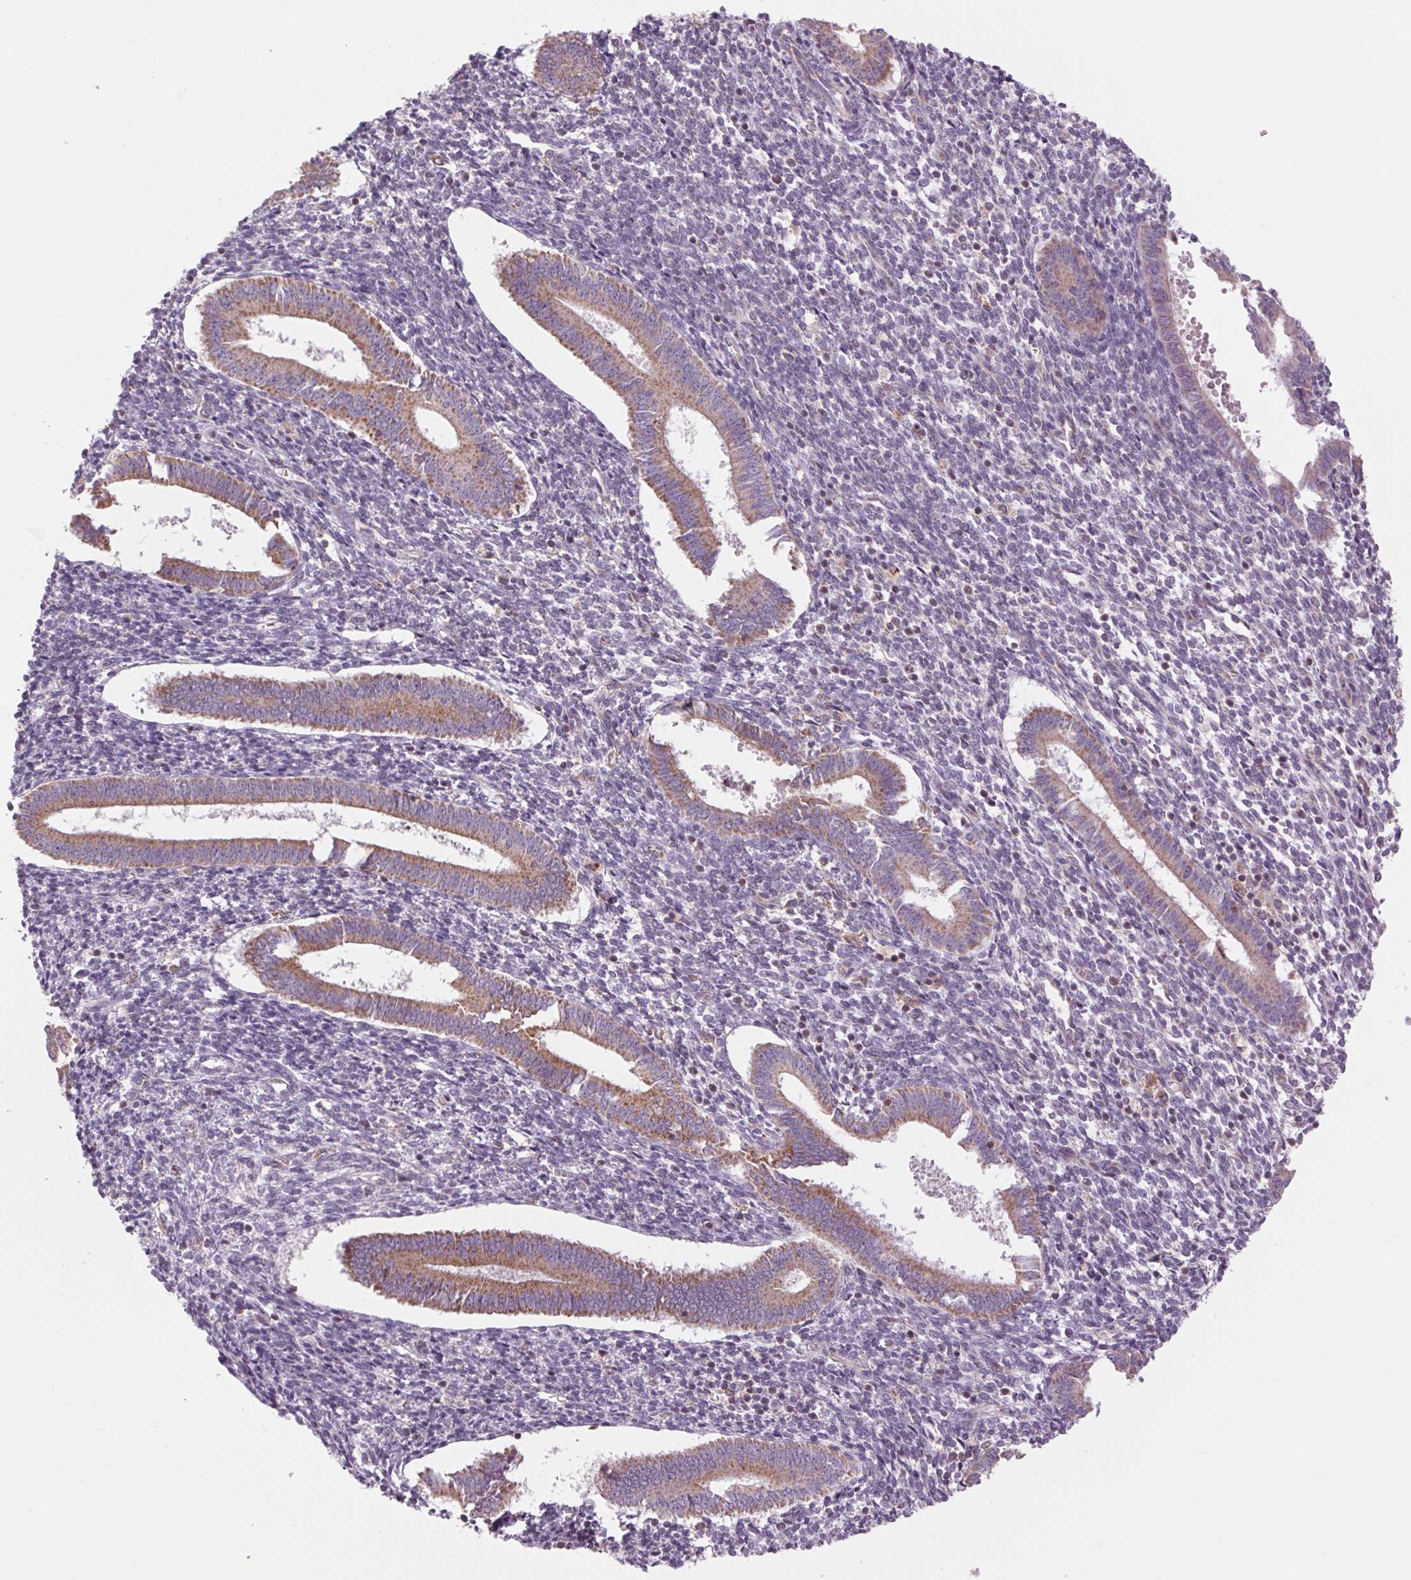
{"staining": {"intensity": "negative", "quantity": "none", "location": "none"}, "tissue": "endometrium", "cell_type": "Cells in endometrial stroma", "image_type": "normal", "snomed": [{"axis": "morphology", "description": "Normal tissue, NOS"}, {"axis": "topography", "description": "Endometrium"}], "caption": "This image is of unremarkable endometrium stained with IHC to label a protein in brown with the nuclei are counter-stained blue. There is no expression in cells in endometrial stroma. (DAB immunohistochemistry with hematoxylin counter stain).", "gene": "COX6A1", "patient": {"sex": "female", "age": 25}}